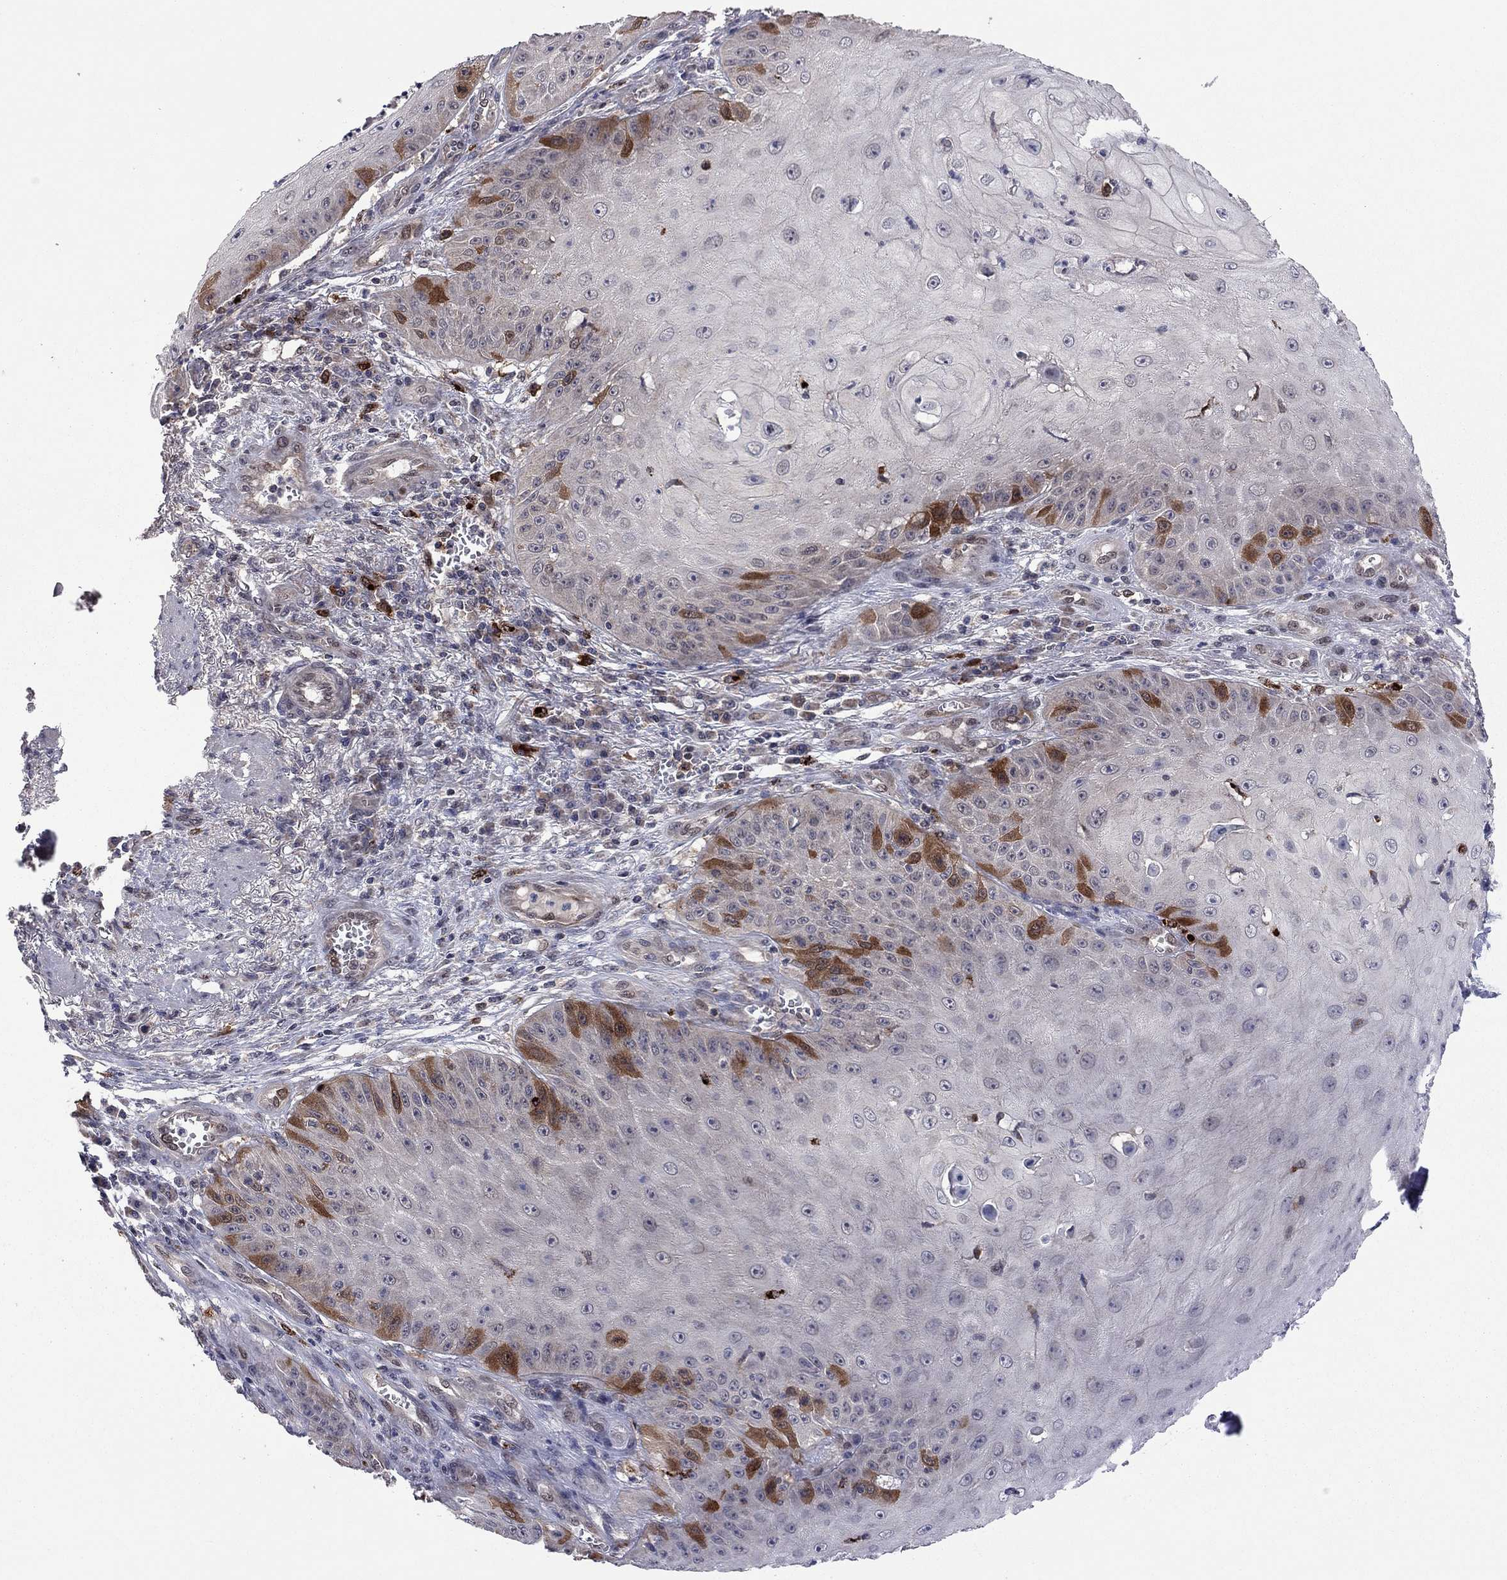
{"staining": {"intensity": "strong", "quantity": "<25%", "location": "cytoplasmic/membranous"}, "tissue": "skin cancer", "cell_type": "Tumor cells", "image_type": "cancer", "snomed": [{"axis": "morphology", "description": "Squamous cell carcinoma, NOS"}, {"axis": "topography", "description": "Skin"}], "caption": "Human skin cancer stained with a protein marker demonstrates strong staining in tumor cells.", "gene": "GPAA1", "patient": {"sex": "male", "age": 70}}